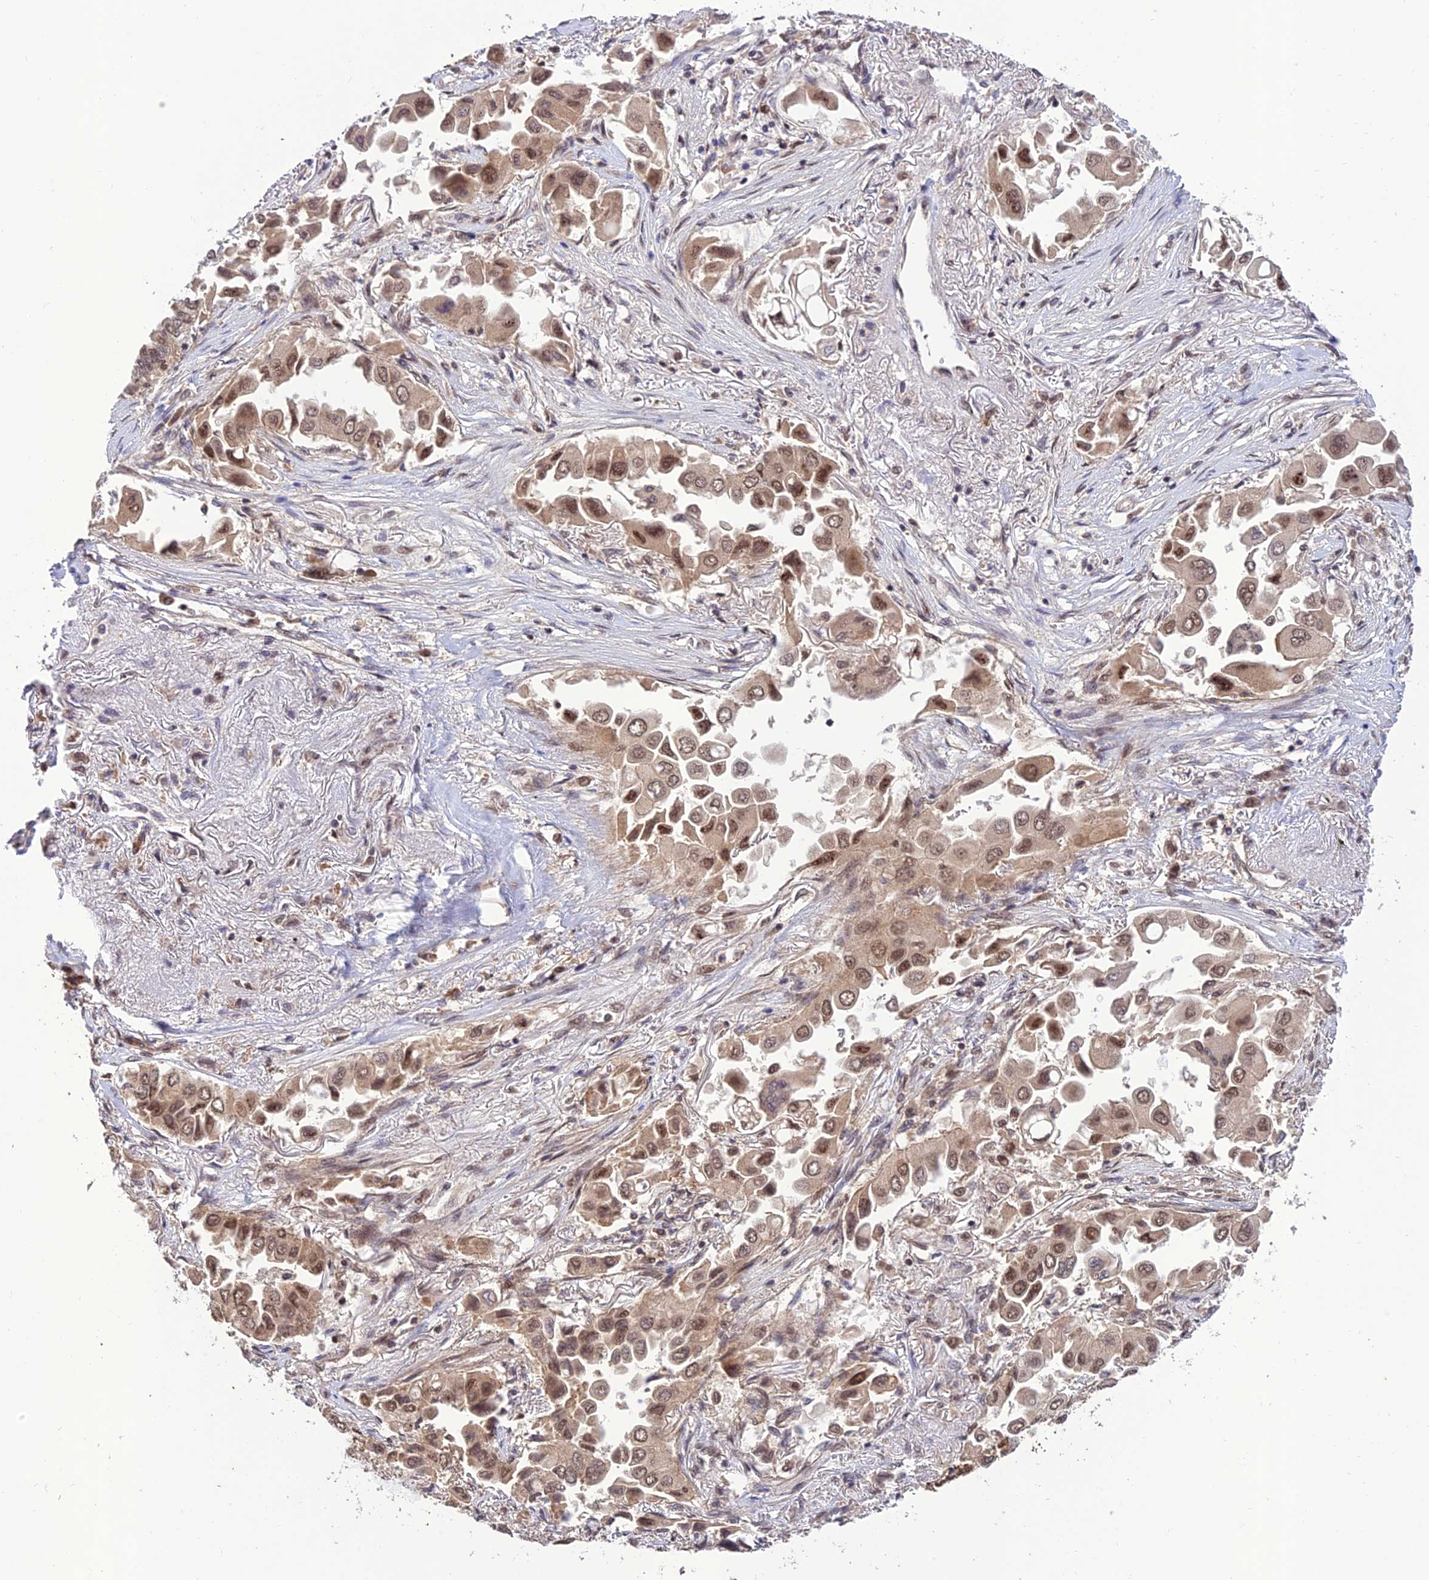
{"staining": {"intensity": "weak", "quantity": ">75%", "location": "cytoplasmic/membranous,nuclear"}, "tissue": "lung cancer", "cell_type": "Tumor cells", "image_type": "cancer", "snomed": [{"axis": "morphology", "description": "Adenocarcinoma, NOS"}, {"axis": "topography", "description": "Lung"}], "caption": "Adenocarcinoma (lung) stained for a protein displays weak cytoplasmic/membranous and nuclear positivity in tumor cells.", "gene": "REV1", "patient": {"sex": "female", "age": 76}}